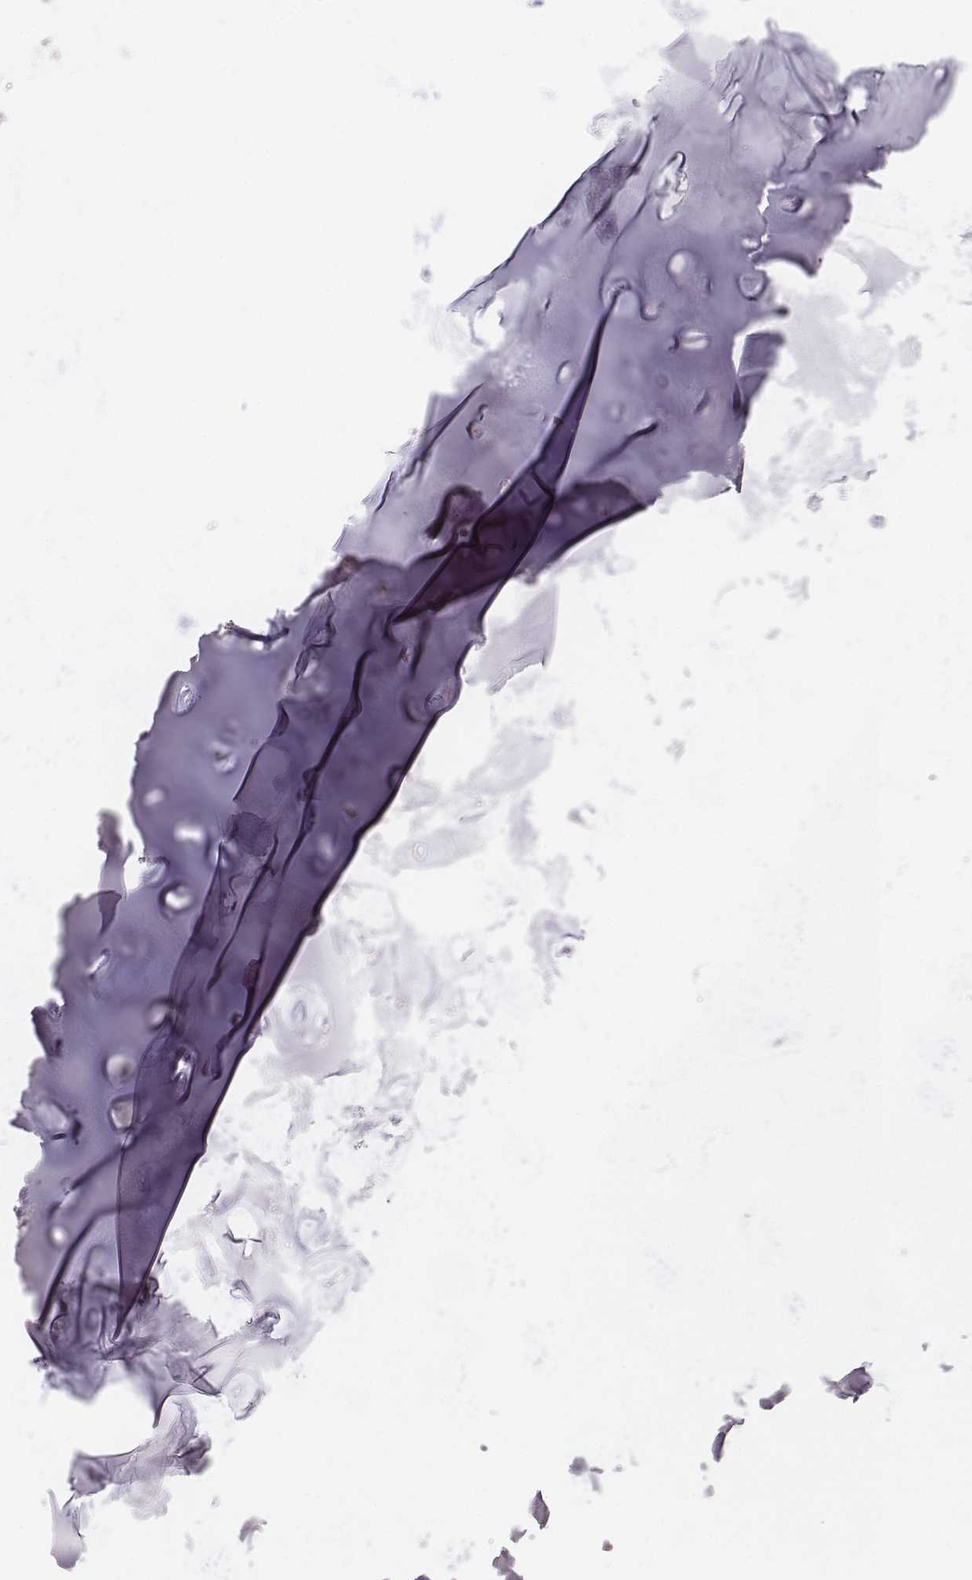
{"staining": {"intensity": "negative", "quantity": "none", "location": "none"}, "tissue": "soft tissue", "cell_type": "Chondrocytes", "image_type": "normal", "snomed": [{"axis": "morphology", "description": "Normal tissue, NOS"}, {"axis": "topography", "description": "Cartilage tissue"}], "caption": "This is an immunohistochemistry (IHC) micrograph of normal soft tissue. There is no staining in chondrocytes.", "gene": "ABCD3", "patient": {"sex": "male", "age": 62}}